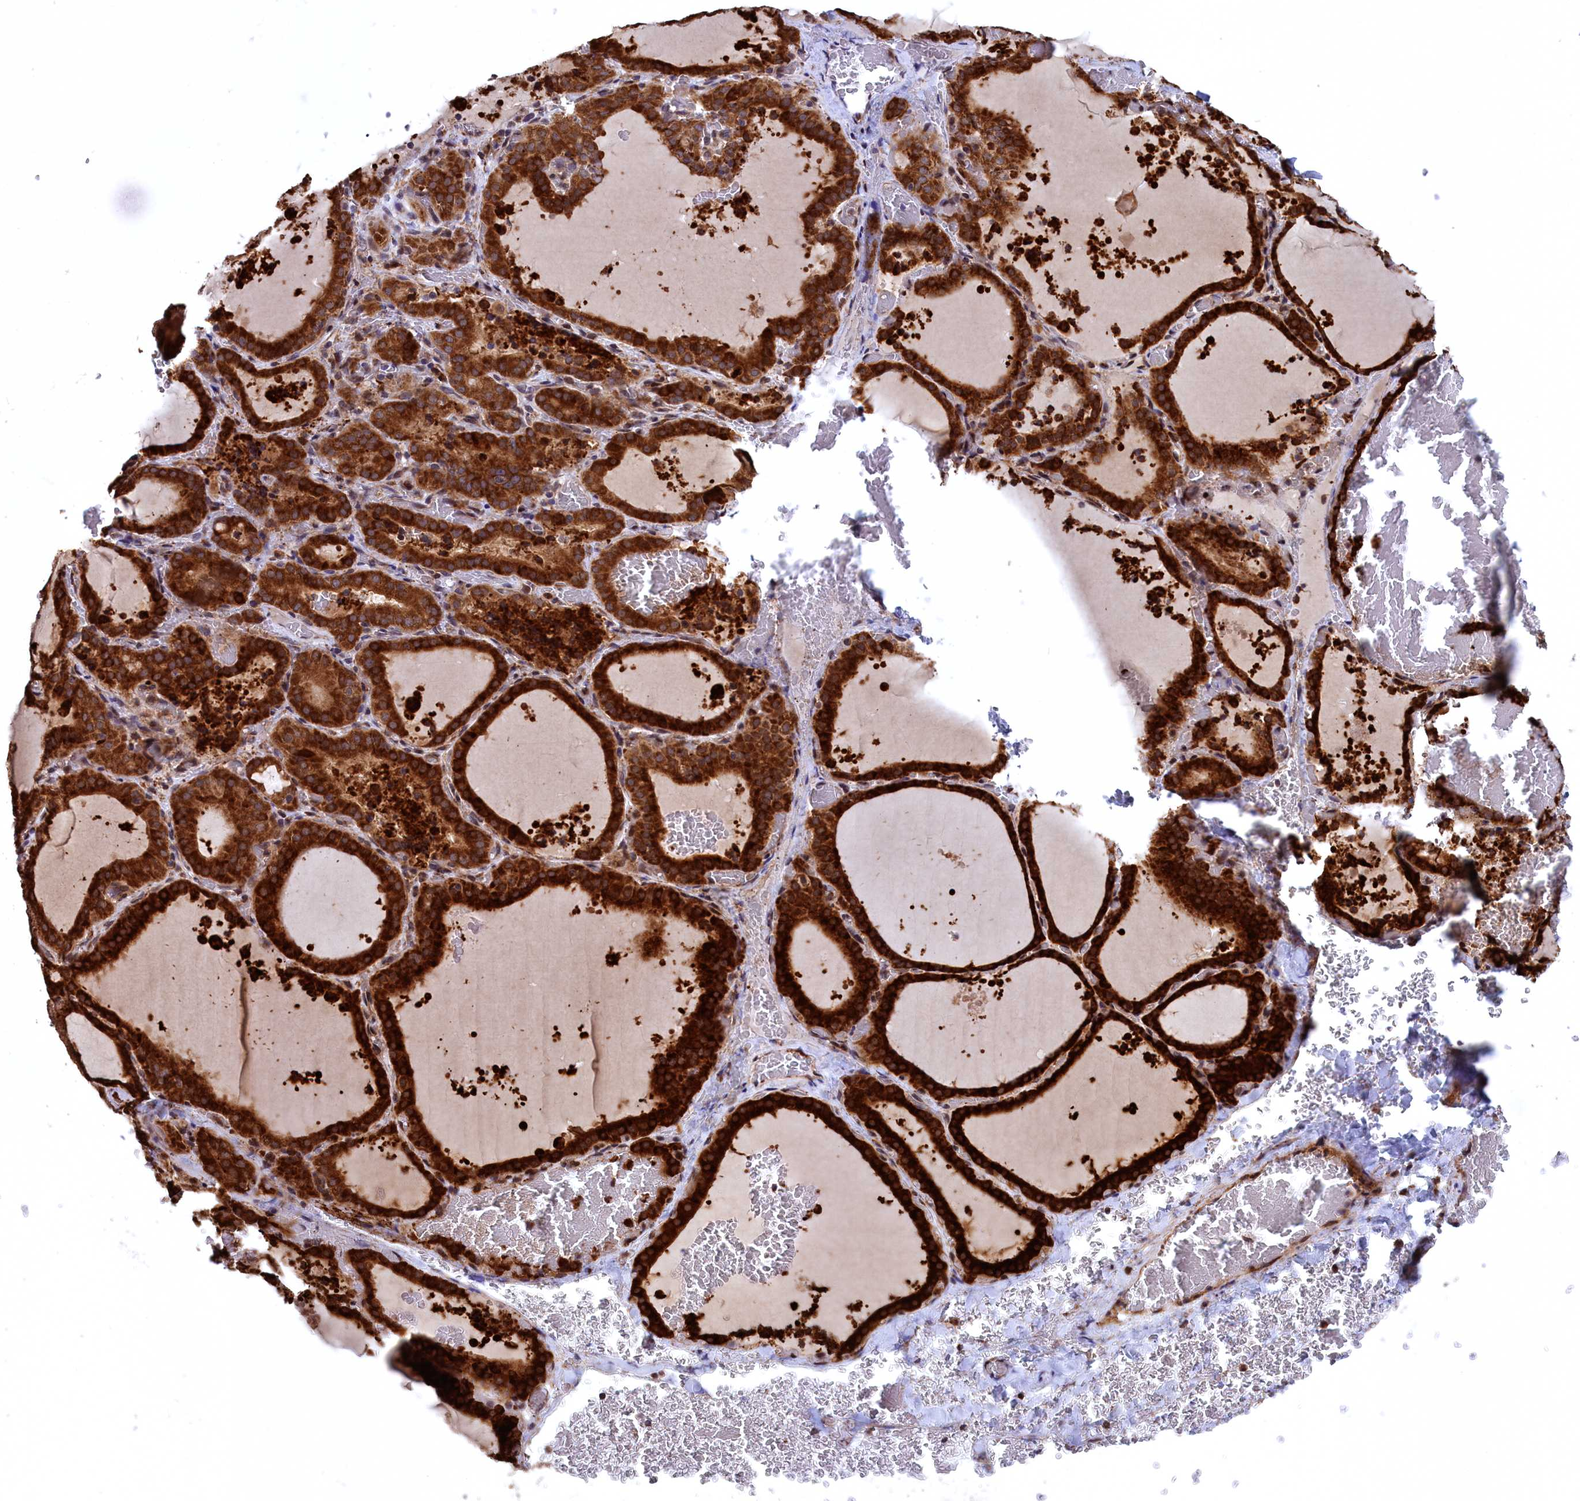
{"staining": {"intensity": "strong", "quantity": ">75%", "location": "cytoplasmic/membranous"}, "tissue": "thyroid gland", "cell_type": "Glandular cells", "image_type": "normal", "snomed": [{"axis": "morphology", "description": "Normal tissue, NOS"}, {"axis": "topography", "description": "Thyroid gland"}], "caption": "High-magnification brightfield microscopy of unremarkable thyroid gland stained with DAB (3,3'-diaminobenzidine) (brown) and counterstained with hematoxylin (blue). glandular cells exhibit strong cytoplasmic/membranous expression is present in about>75% of cells. Nuclei are stained in blue.", "gene": "PLA2G4C", "patient": {"sex": "female", "age": 39}}